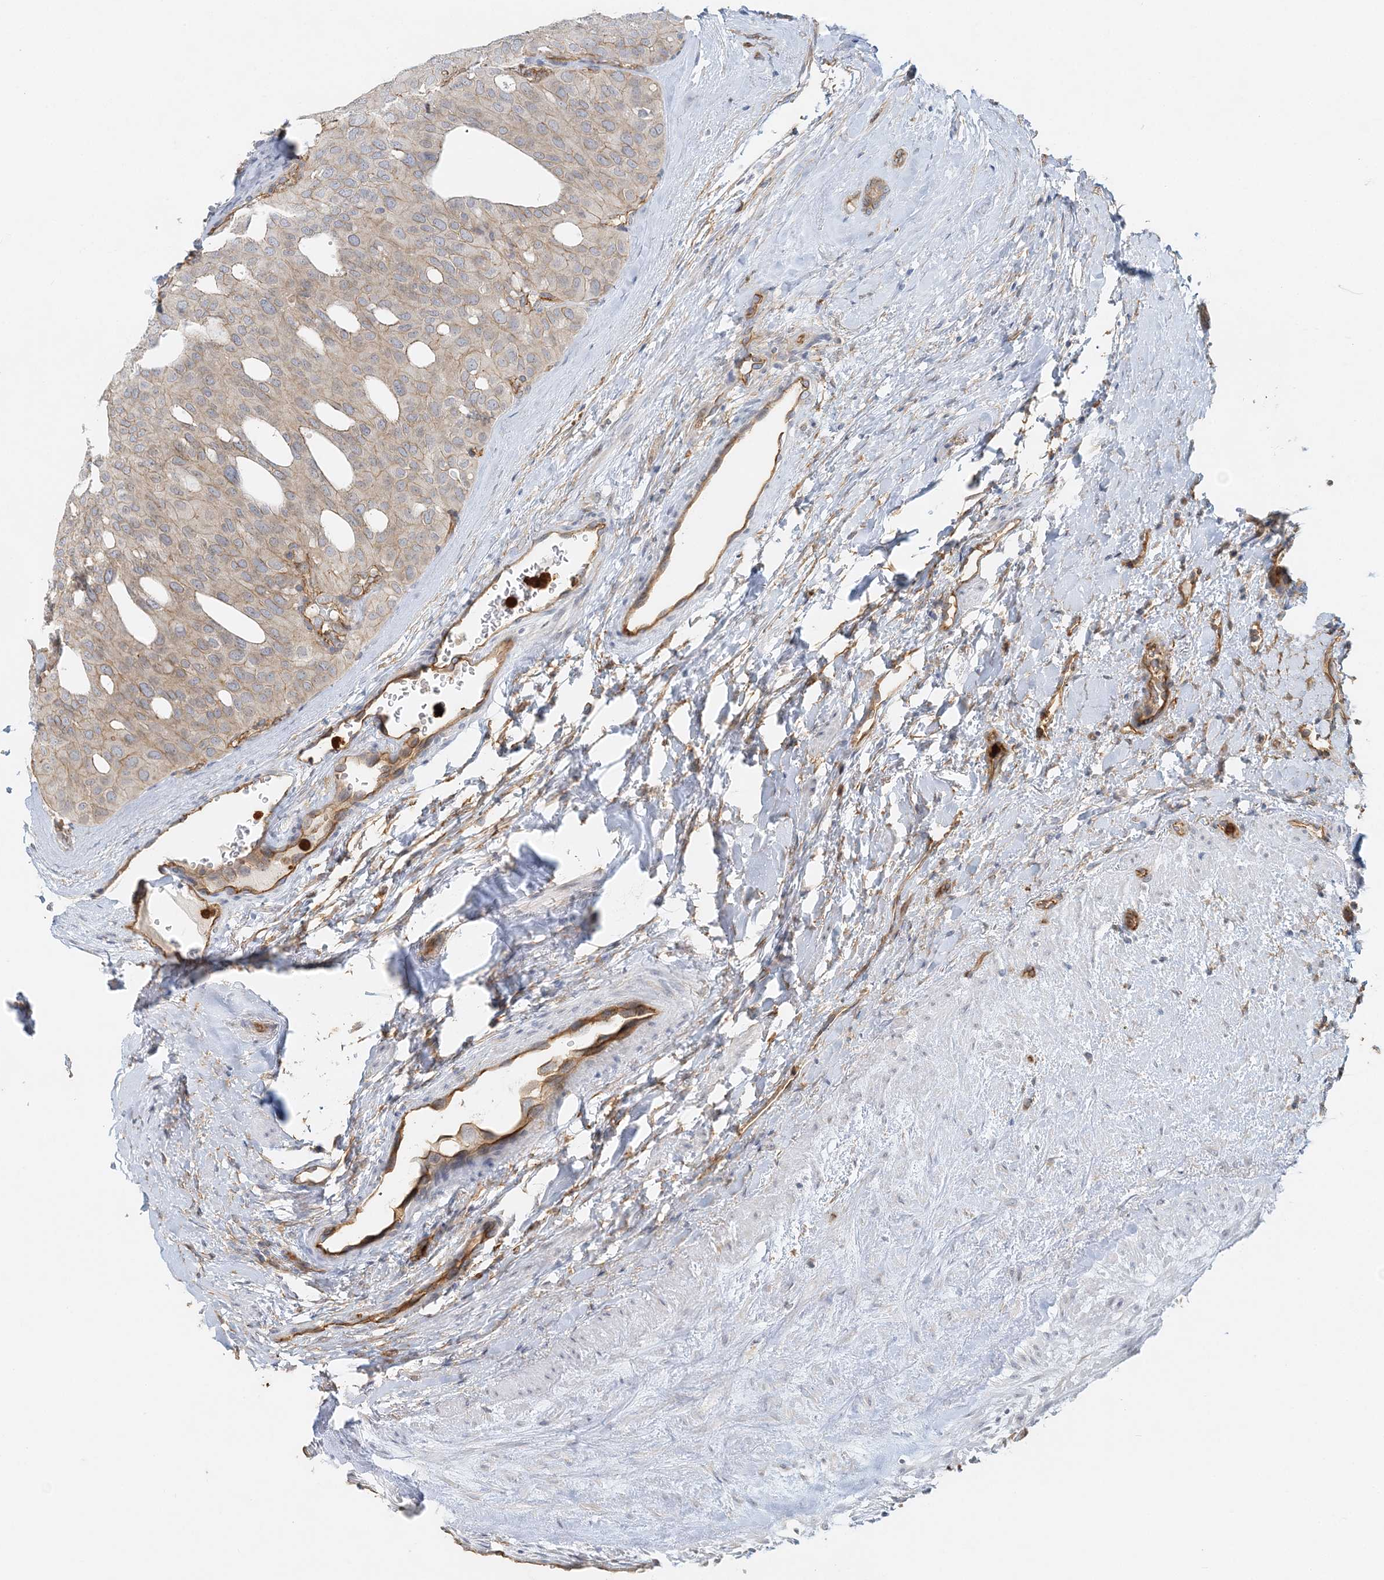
{"staining": {"intensity": "weak", "quantity": "25%-75%", "location": "cytoplasmic/membranous"}, "tissue": "thyroid cancer", "cell_type": "Tumor cells", "image_type": "cancer", "snomed": [{"axis": "morphology", "description": "Follicular adenoma carcinoma, NOS"}, {"axis": "topography", "description": "Thyroid gland"}], "caption": "Weak cytoplasmic/membranous staining is present in about 25%-75% of tumor cells in follicular adenoma carcinoma (thyroid).", "gene": "DNAH1", "patient": {"sex": "male", "age": 75}}